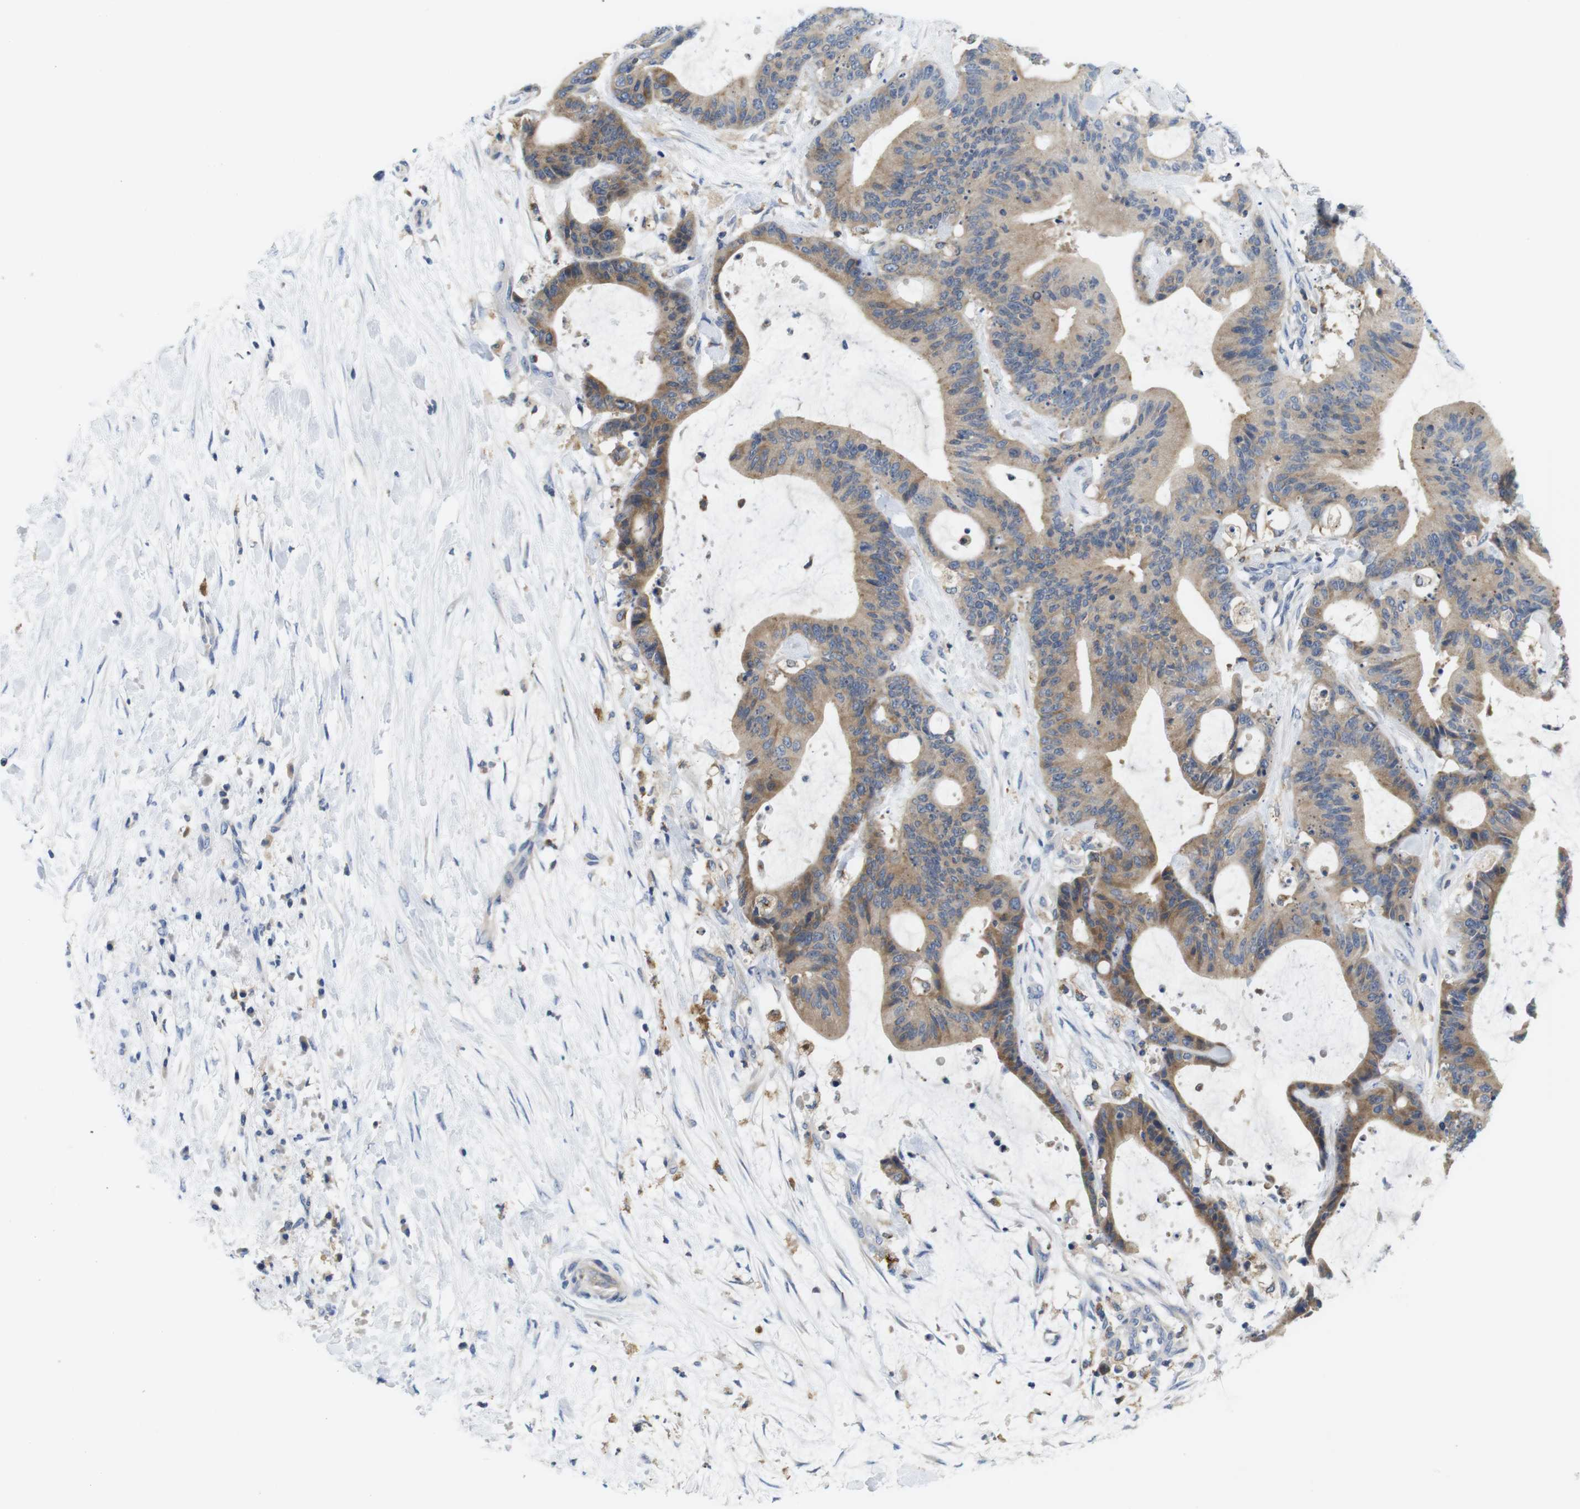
{"staining": {"intensity": "moderate", "quantity": ">75%", "location": "cytoplasmic/membranous"}, "tissue": "liver cancer", "cell_type": "Tumor cells", "image_type": "cancer", "snomed": [{"axis": "morphology", "description": "Cholangiocarcinoma"}, {"axis": "topography", "description": "Liver"}], "caption": "IHC photomicrograph of neoplastic tissue: human liver cancer stained using IHC demonstrates medium levels of moderate protein expression localized specifically in the cytoplasmic/membranous of tumor cells, appearing as a cytoplasmic/membranous brown color.", "gene": "CNGA2", "patient": {"sex": "female", "age": 73}}